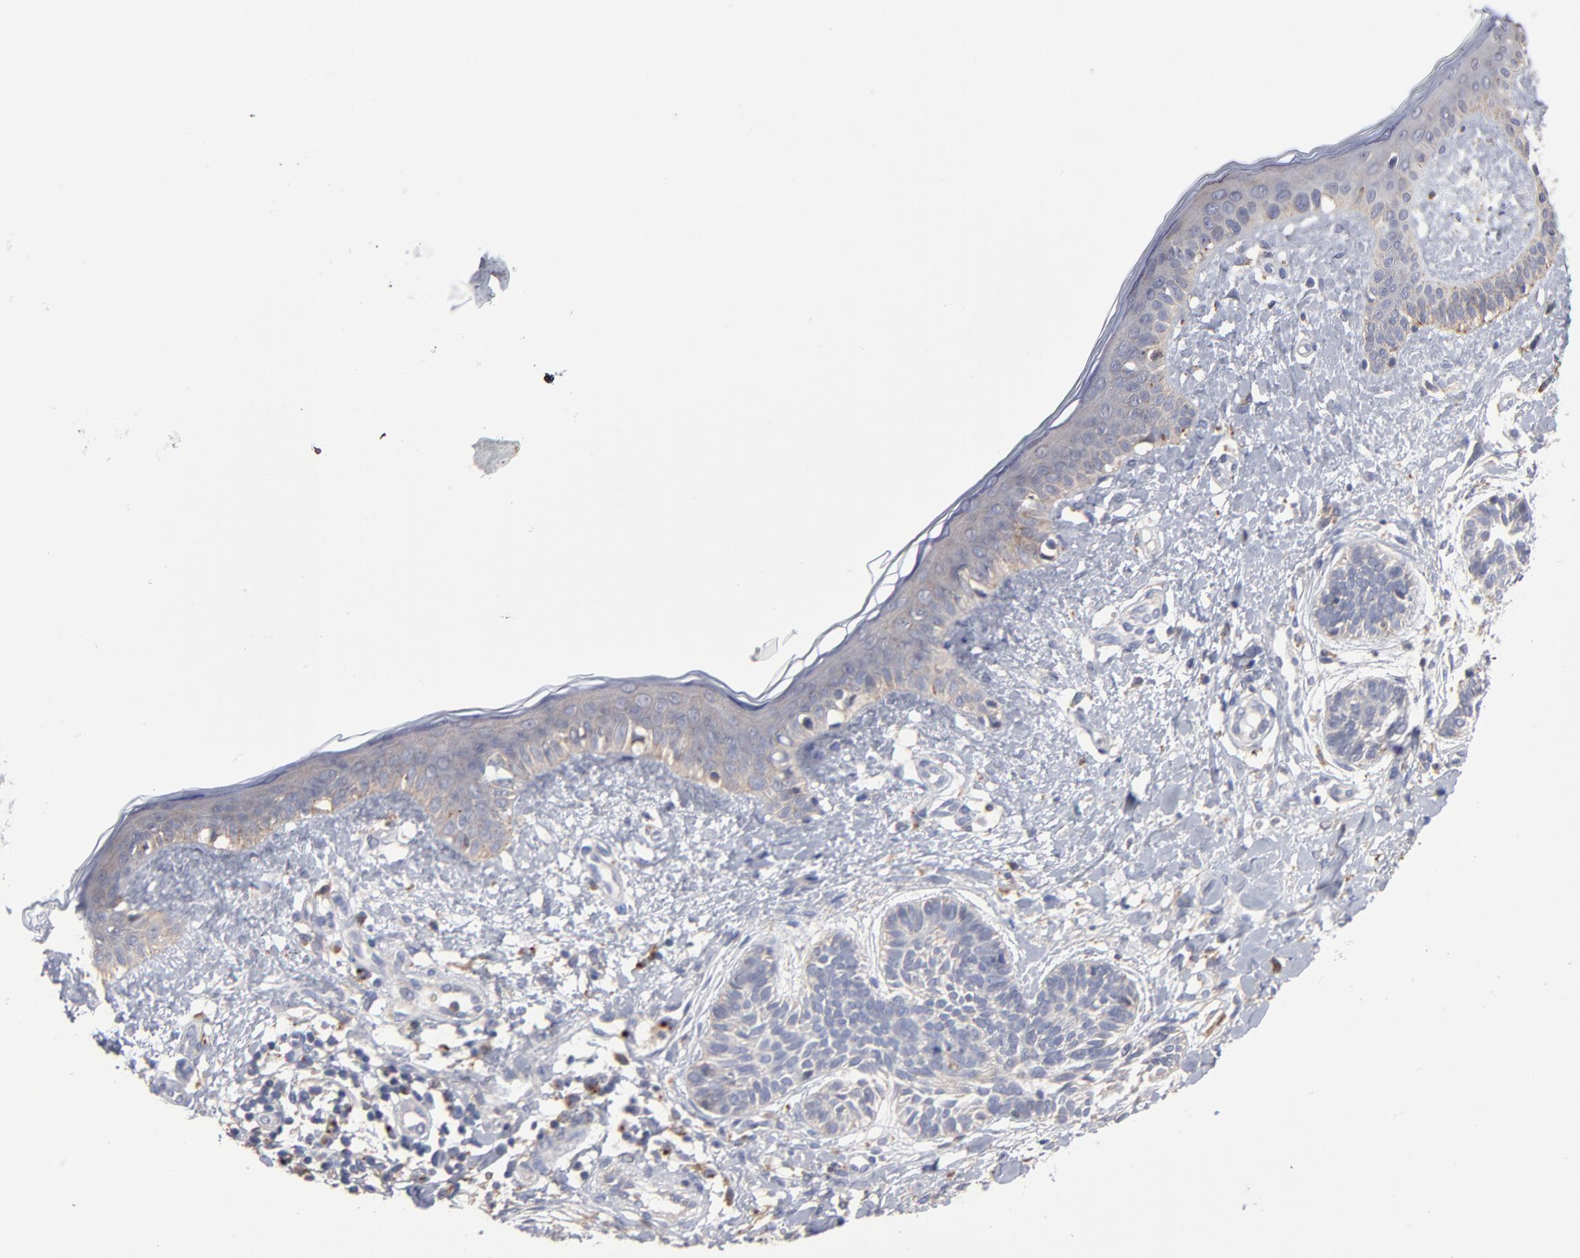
{"staining": {"intensity": "negative", "quantity": "none", "location": "none"}, "tissue": "skin cancer", "cell_type": "Tumor cells", "image_type": "cancer", "snomed": [{"axis": "morphology", "description": "Normal tissue, NOS"}, {"axis": "morphology", "description": "Basal cell carcinoma"}, {"axis": "topography", "description": "Skin"}], "caption": "Photomicrograph shows no protein staining in tumor cells of basal cell carcinoma (skin) tissue.", "gene": "RRAGB", "patient": {"sex": "male", "age": 63}}